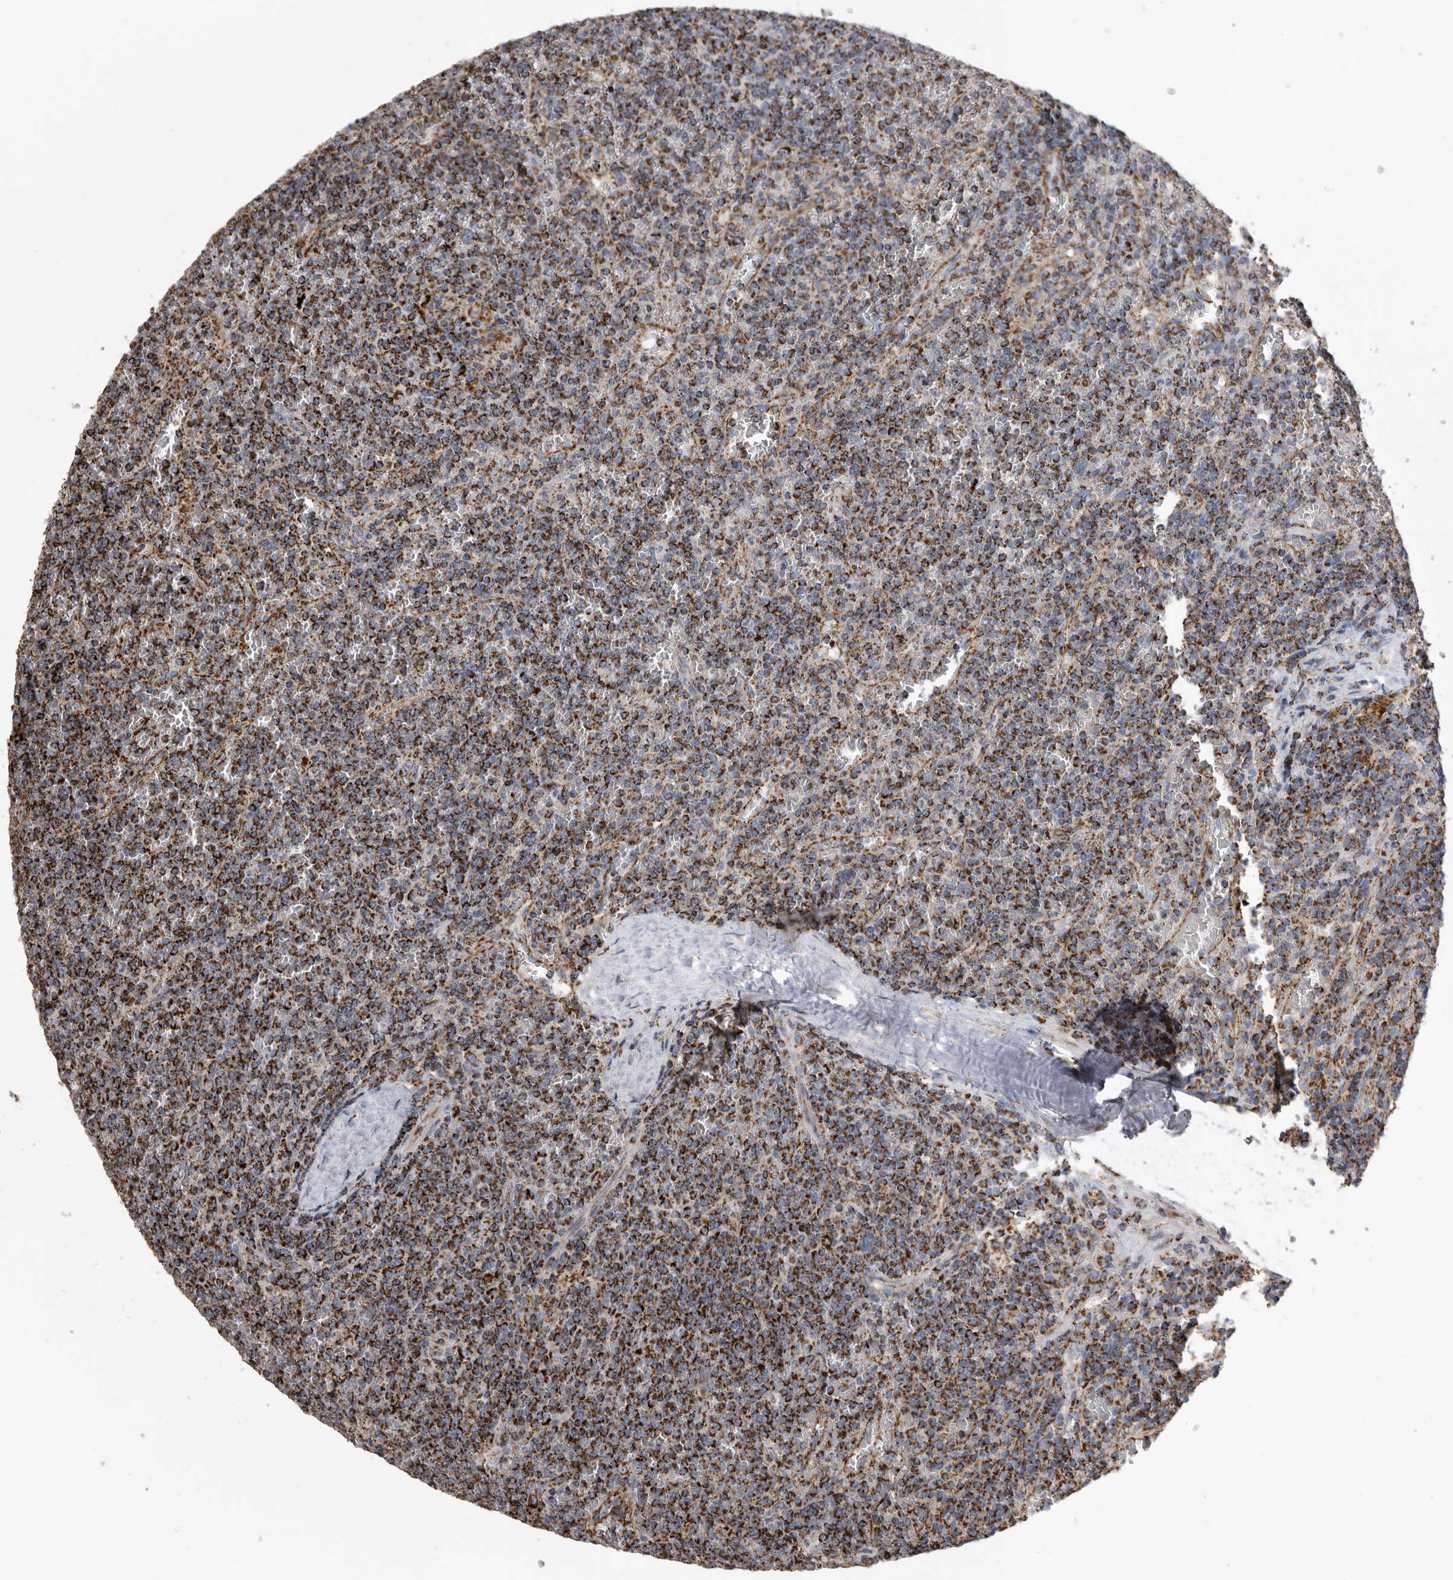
{"staining": {"intensity": "strong", "quantity": ">75%", "location": "cytoplasmic/membranous"}, "tissue": "lymphoma", "cell_type": "Tumor cells", "image_type": "cancer", "snomed": [{"axis": "morphology", "description": "Malignant lymphoma, non-Hodgkin's type, Low grade"}, {"axis": "topography", "description": "Spleen"}], "caption": "This histopathology image shows malignant lymphoma, non-Hodgkin's type (low-grade) stained with immunohistochemistry (IHC) to label a protein in brown. The cytoplasmic/membranous of tumor cells show strong positivity for the protein. Nuclei are counter-stained blue.", "gene": "WFDC1", "patient": {"sex": "female", "age": 19}}